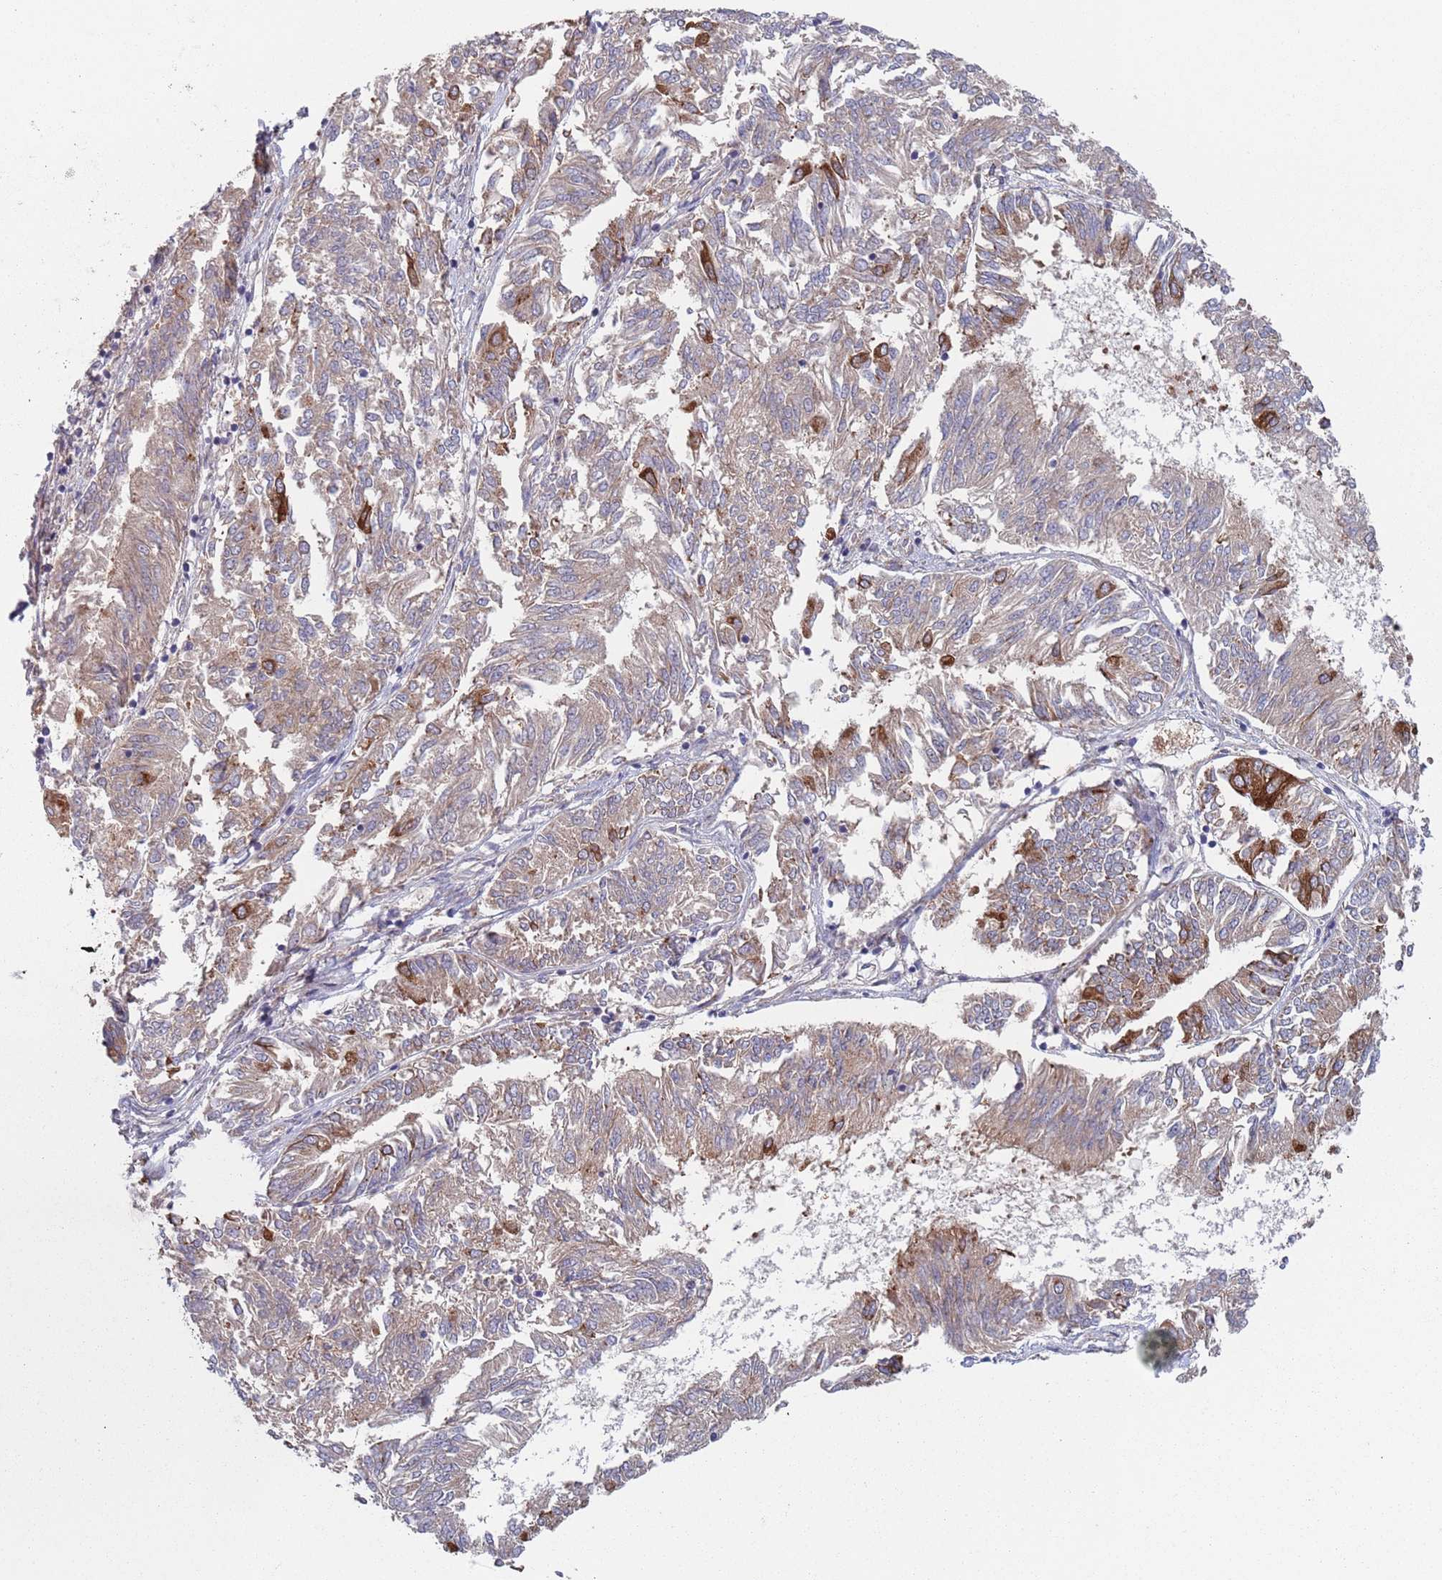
{"staining": {"intensity": "strong", "quantity": "<25%", "location": "cytoplasmic/membranous"}, "tissue": "endometrial cancer", "cell_type": "Tumor cells", "image_type": "cancer", "snomed": [{"axis": "morphology", "description": "Adenocarcinoma, NOS"}, {"axis": "topography", "description": "Endometrium"}], "caption": "Adenocarcinoma (endometrial) was stained to show a protein in brown. There is medium levels of strong cytoplasmic/membranous staining in about <25% of tumor cells.", "gene": "ZNF140", "patient": {"sex": "female", "age": 58}}